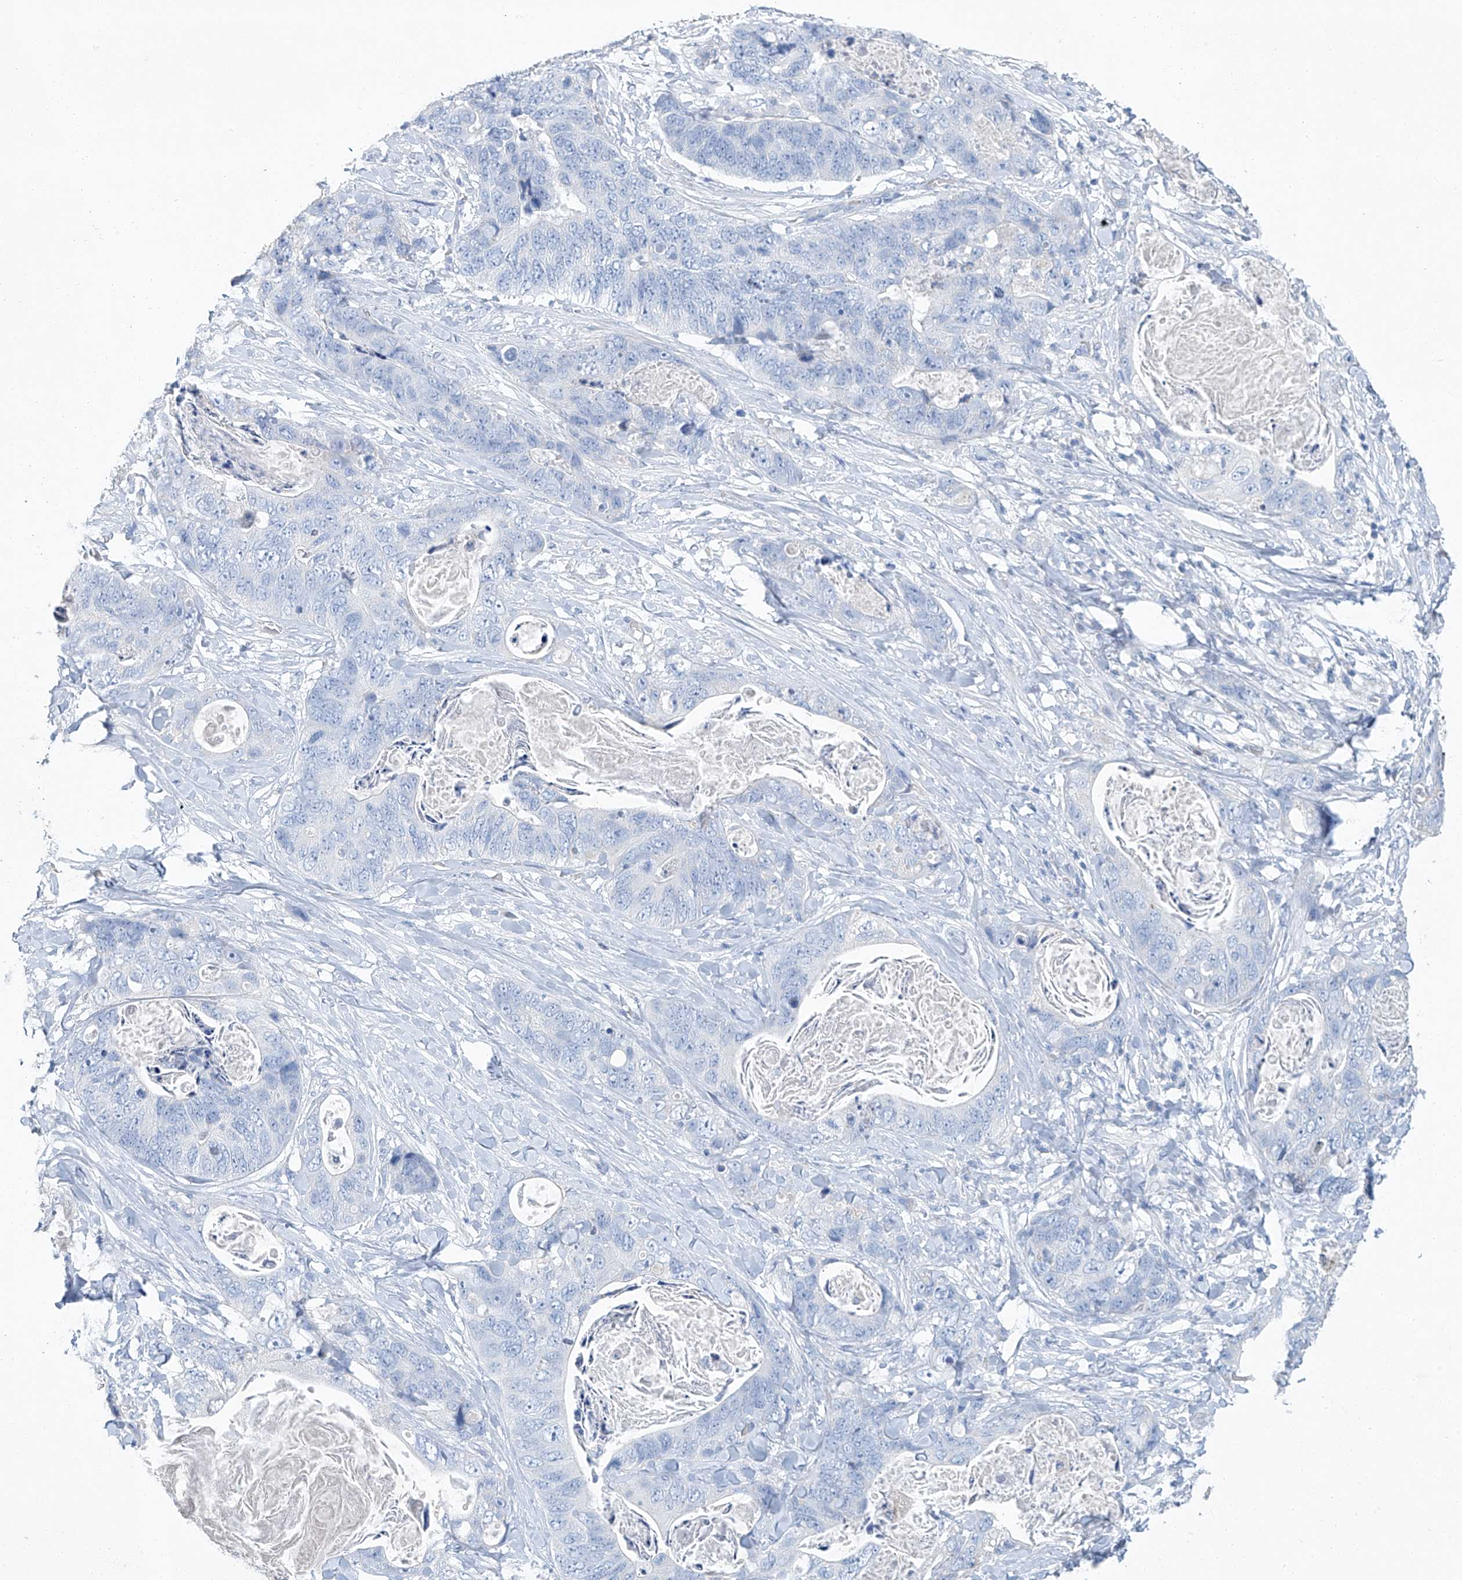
{"staining": {"intensity": "negative", "quantity": "none", "location": "none"}, "tissue": "stomach cancer", "cell_type": "Tumor cells", "image_type": "cancer", "snomed": [{"axis": "morphology", "description": "Adenocarcinoma, NOS"}, {"axis": "topography", "description": "Stomach"}], "caption": "Micrograph shows no protein positivity in tumor cells of stomach cancer tissue. Brightfield microscopy of IHC stained with DAB (brown) and hematoxylin (blue), captured at high magnification.", "gene": "C1orf87", "patient": {"sex": "female", "age": 89}}